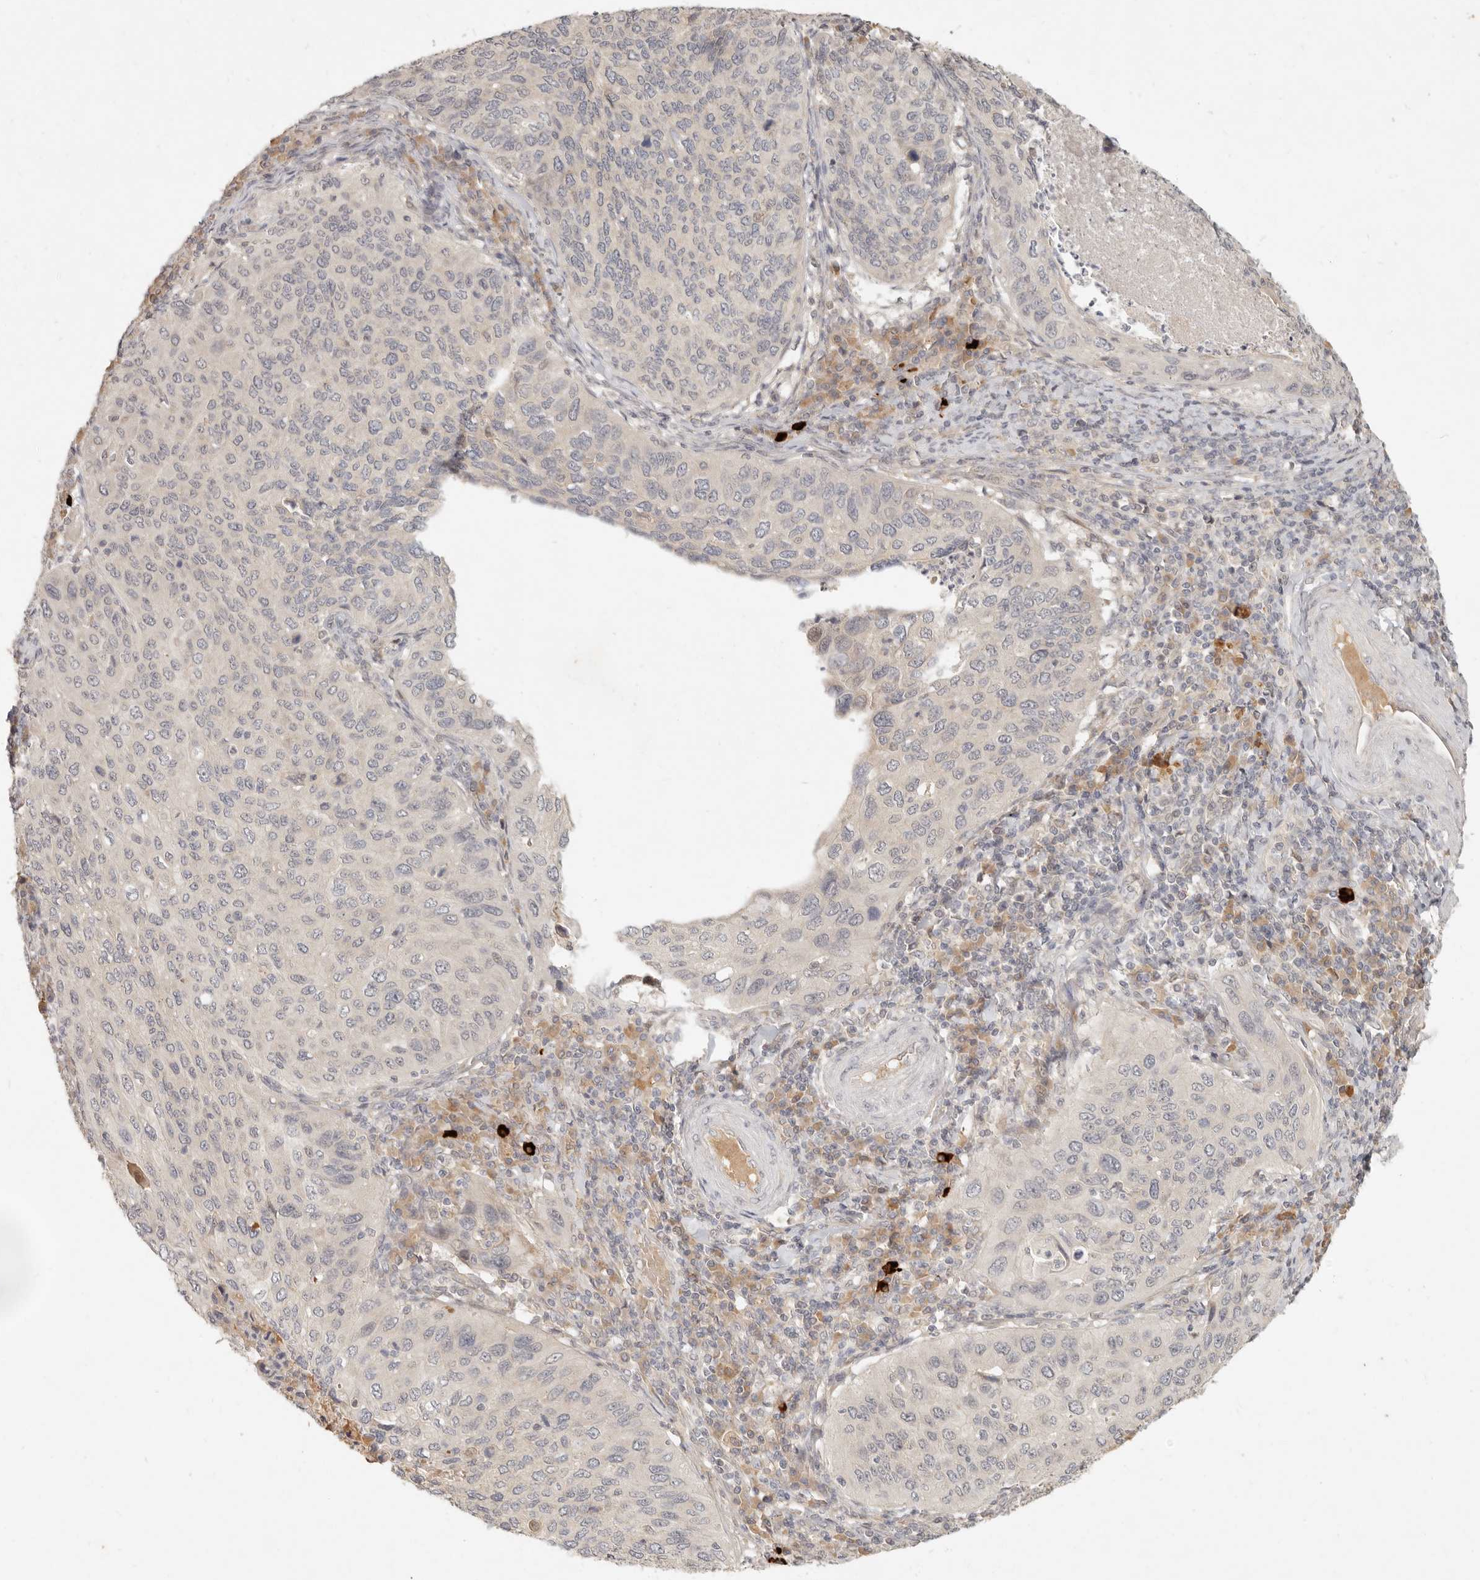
{"staining": {"intensity": "negative", "quantity": "none", "location": "none"}, "tissue": "cervical cancer", "cell_type": "Tumor cells", "image_type": "cancer", "snomed": [{"axis": "morphology", "description": "Squamous cell carcinoma, NOS"}, {"axis": "topography", "description": "Cervix"}], "caption": "IHC of cervical cancer demonstrates no expression in tumor cells. (Brightfield microscopy of DAB immunohistochemistry at high magnification).", "gene": "UBXN11", "patient": {"sex": "female", "age": 38}}